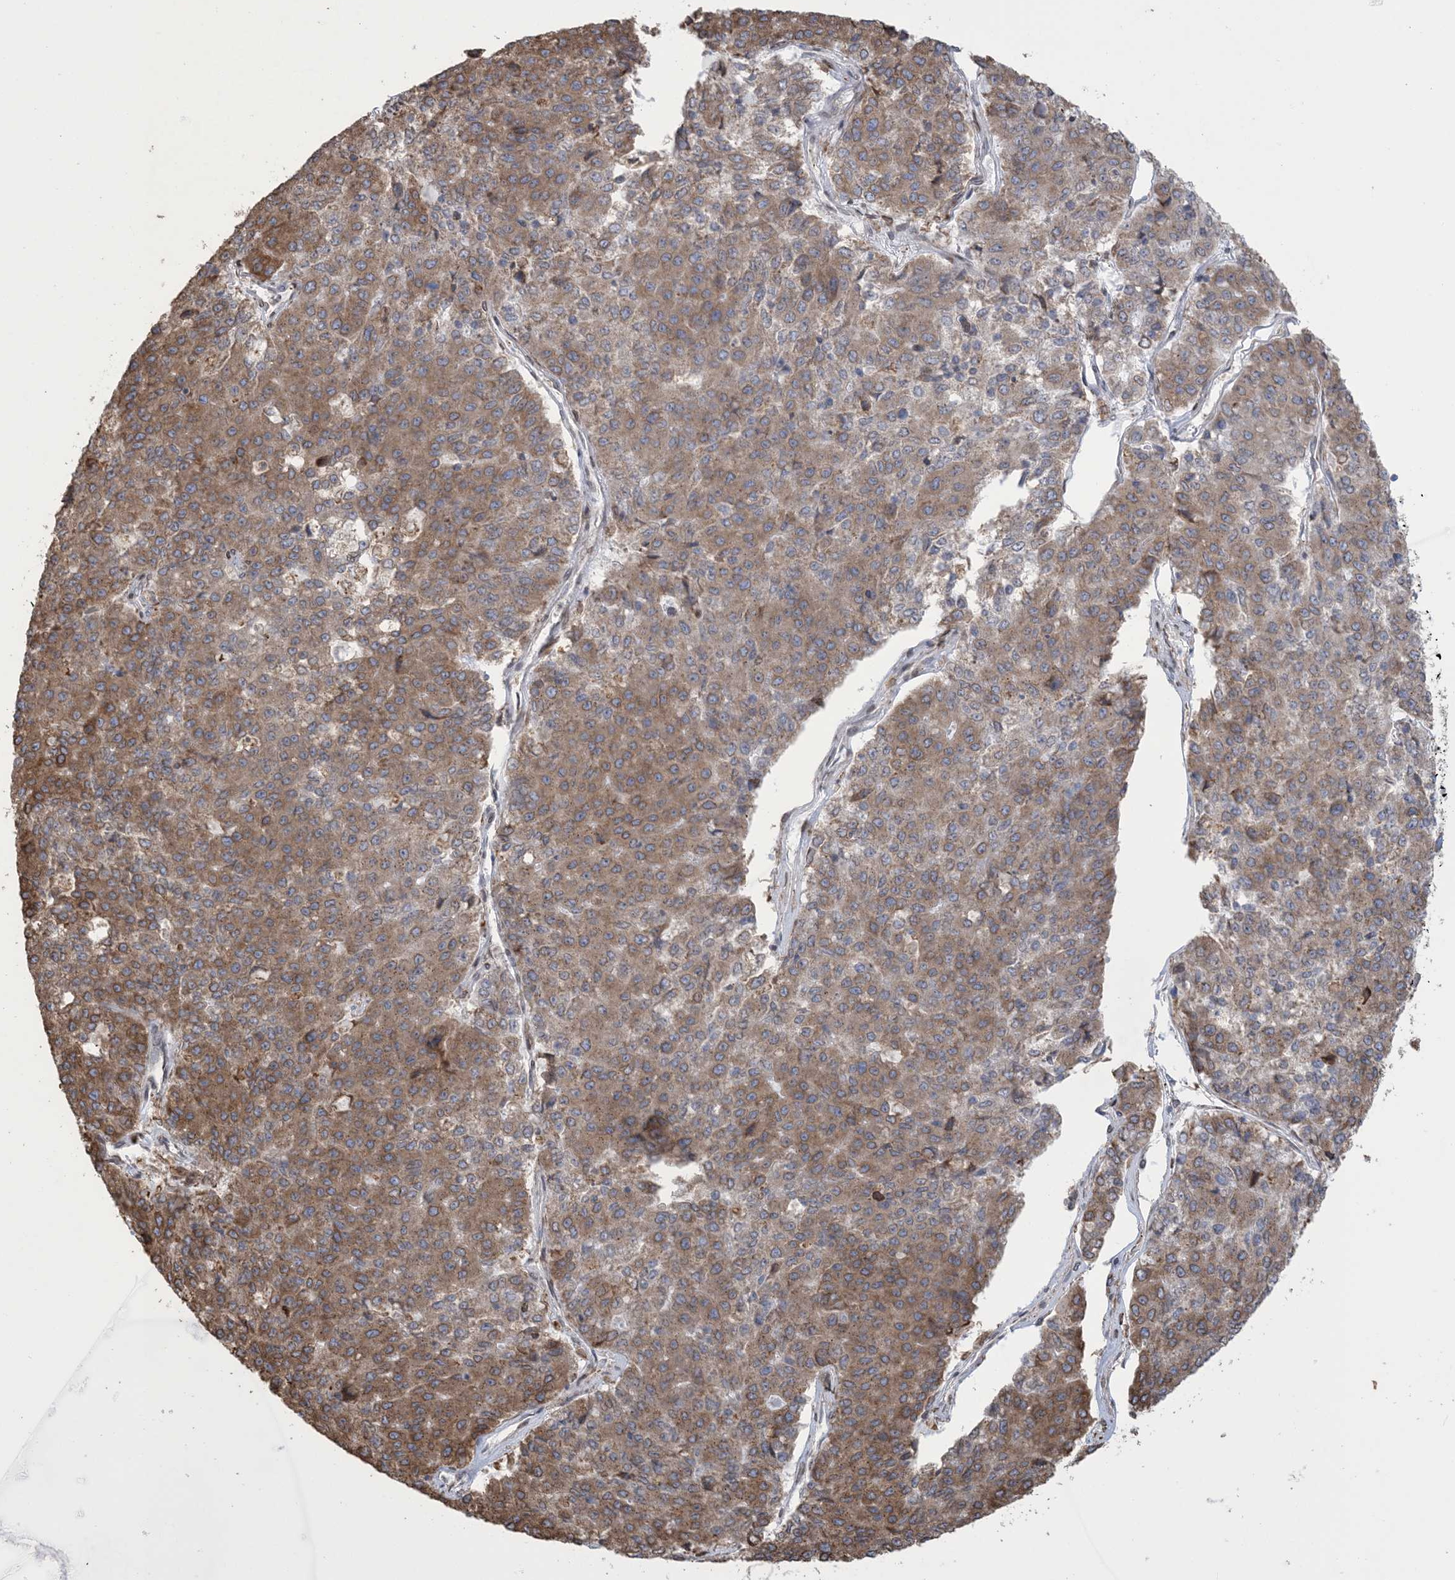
{"staining": {"intensity": "strong", "quantity": "25%-75%", "location": "cytoplasmic/membranous"}, "tissue": "pancreatic cancer", "cell_type": "Tumor cells", "image_type": "cancer", "snomed": [{"axis": "morphology", "description": "Adenocarcinoma, NOS"}, {"axis": "topography", "description": "Pancreas"}], "caption": "Immunohistochemistry histopathology image of human pancreatic cancer (adenocarcinoma) stained for a protein (brown), which displays high levels of strong cytoplasmic/membranous staining in approximately 25%-75% of tumor cells.", "gene": "SHANK1", "patient": {"sex": "male", "age": 50}}